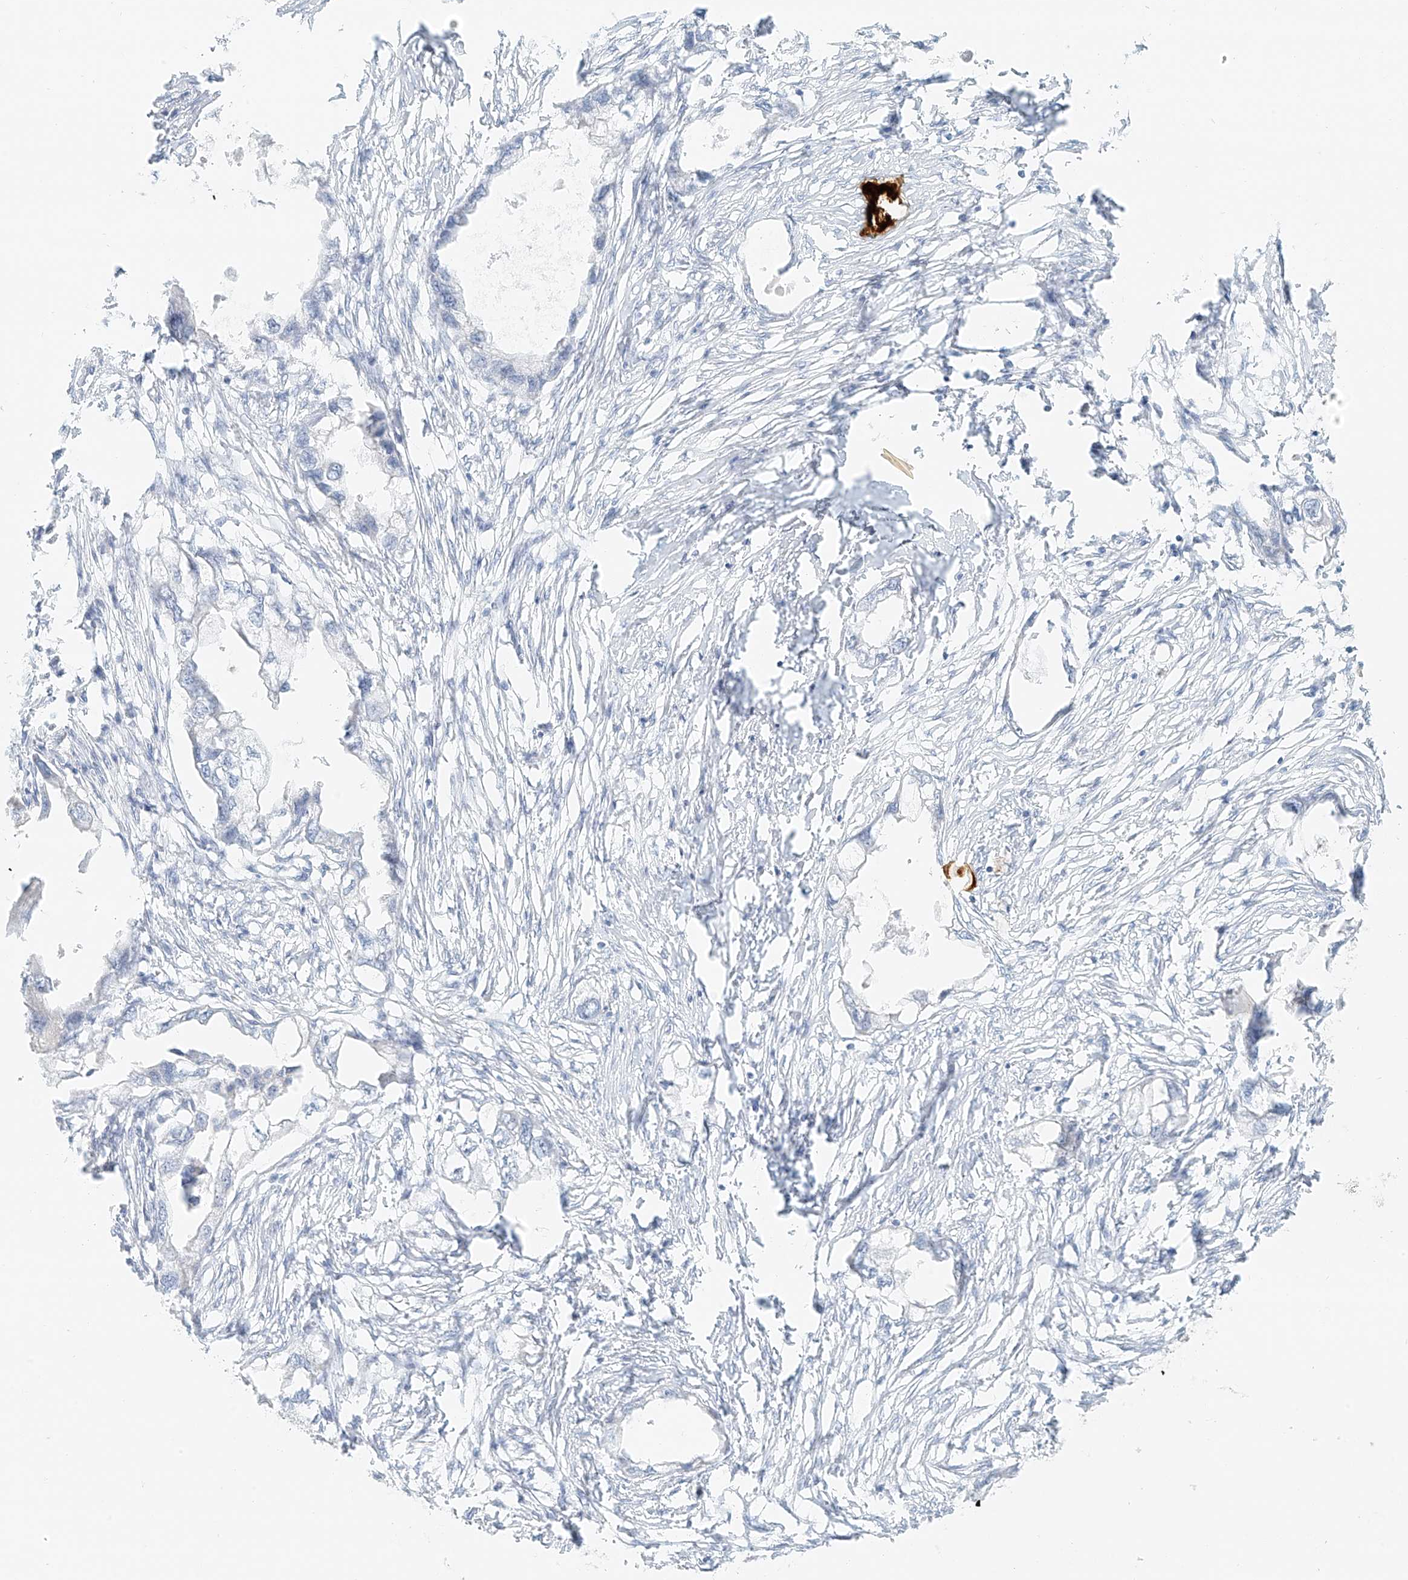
{"staining": {"intensity": "negative", "quantity": "none", "location": "none"}, "tissue": "endometrial cancer", "cell_type": "Tumor cells", "image_type": "cancer", "snomed": [{"axis": "morphology", "description": "Adenocarcinoma, NOS"}, {"axis": "morphology", "description": "Adenocarcinoma, metastatic, NOS"}, {"axis": "topography", "description": "Adipose tissue"}, {"axis": "topography", "description": "Endometrium"}], "caption": "High power microscopy micrograph of an IHC photomicrograph of adenocarcinoma (endometrial), revealing no significant staining in tumor cells.", "gene": "UST", "patient": {"sex": "female", "age": 67}}